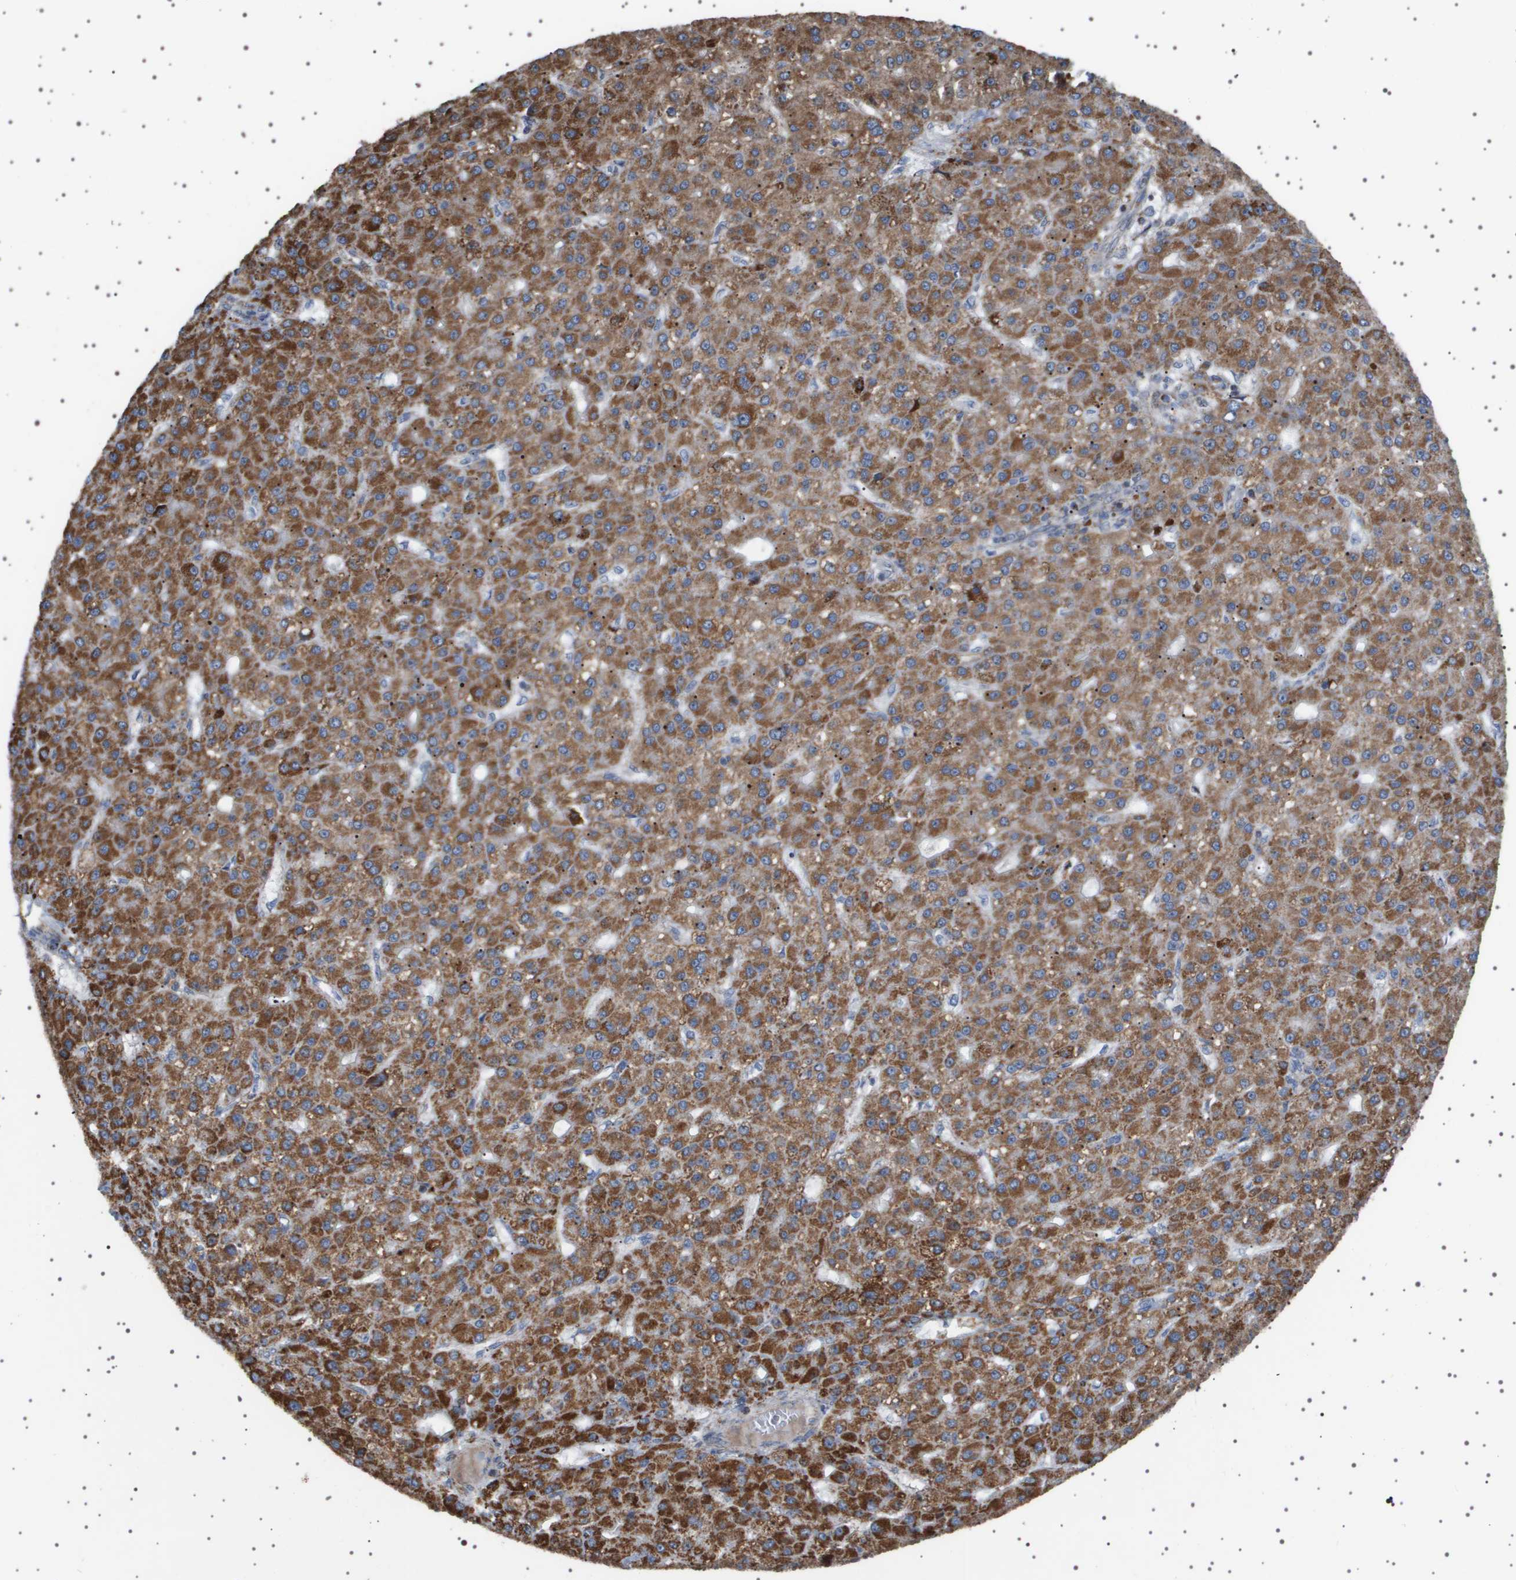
{"staining": {"intensity": "moderate", "quantity": ">75%", "location": "cytoplasmic/membranous"}, "tissue": "liver cancer", "cell_type": "Tumor cells", "image_type": "cancer", "snomed": [{"axis": "morphology", "description": "Carcinoma, Hepatocellular, NOS"}, {"axis": "topography", "description": "Liver"}], "caption": "Immunohistochemistry (IHC) (DAB (3,3'-diaminobenzidine)) staining of human liver cancer (hepatocellular carcinoma) displays moderate cytoplasmic/membranous protein staining in approximately >75% of tumor cells.", "gene": "UBXN8", "patient": {"sex": "male", "age": 67}}